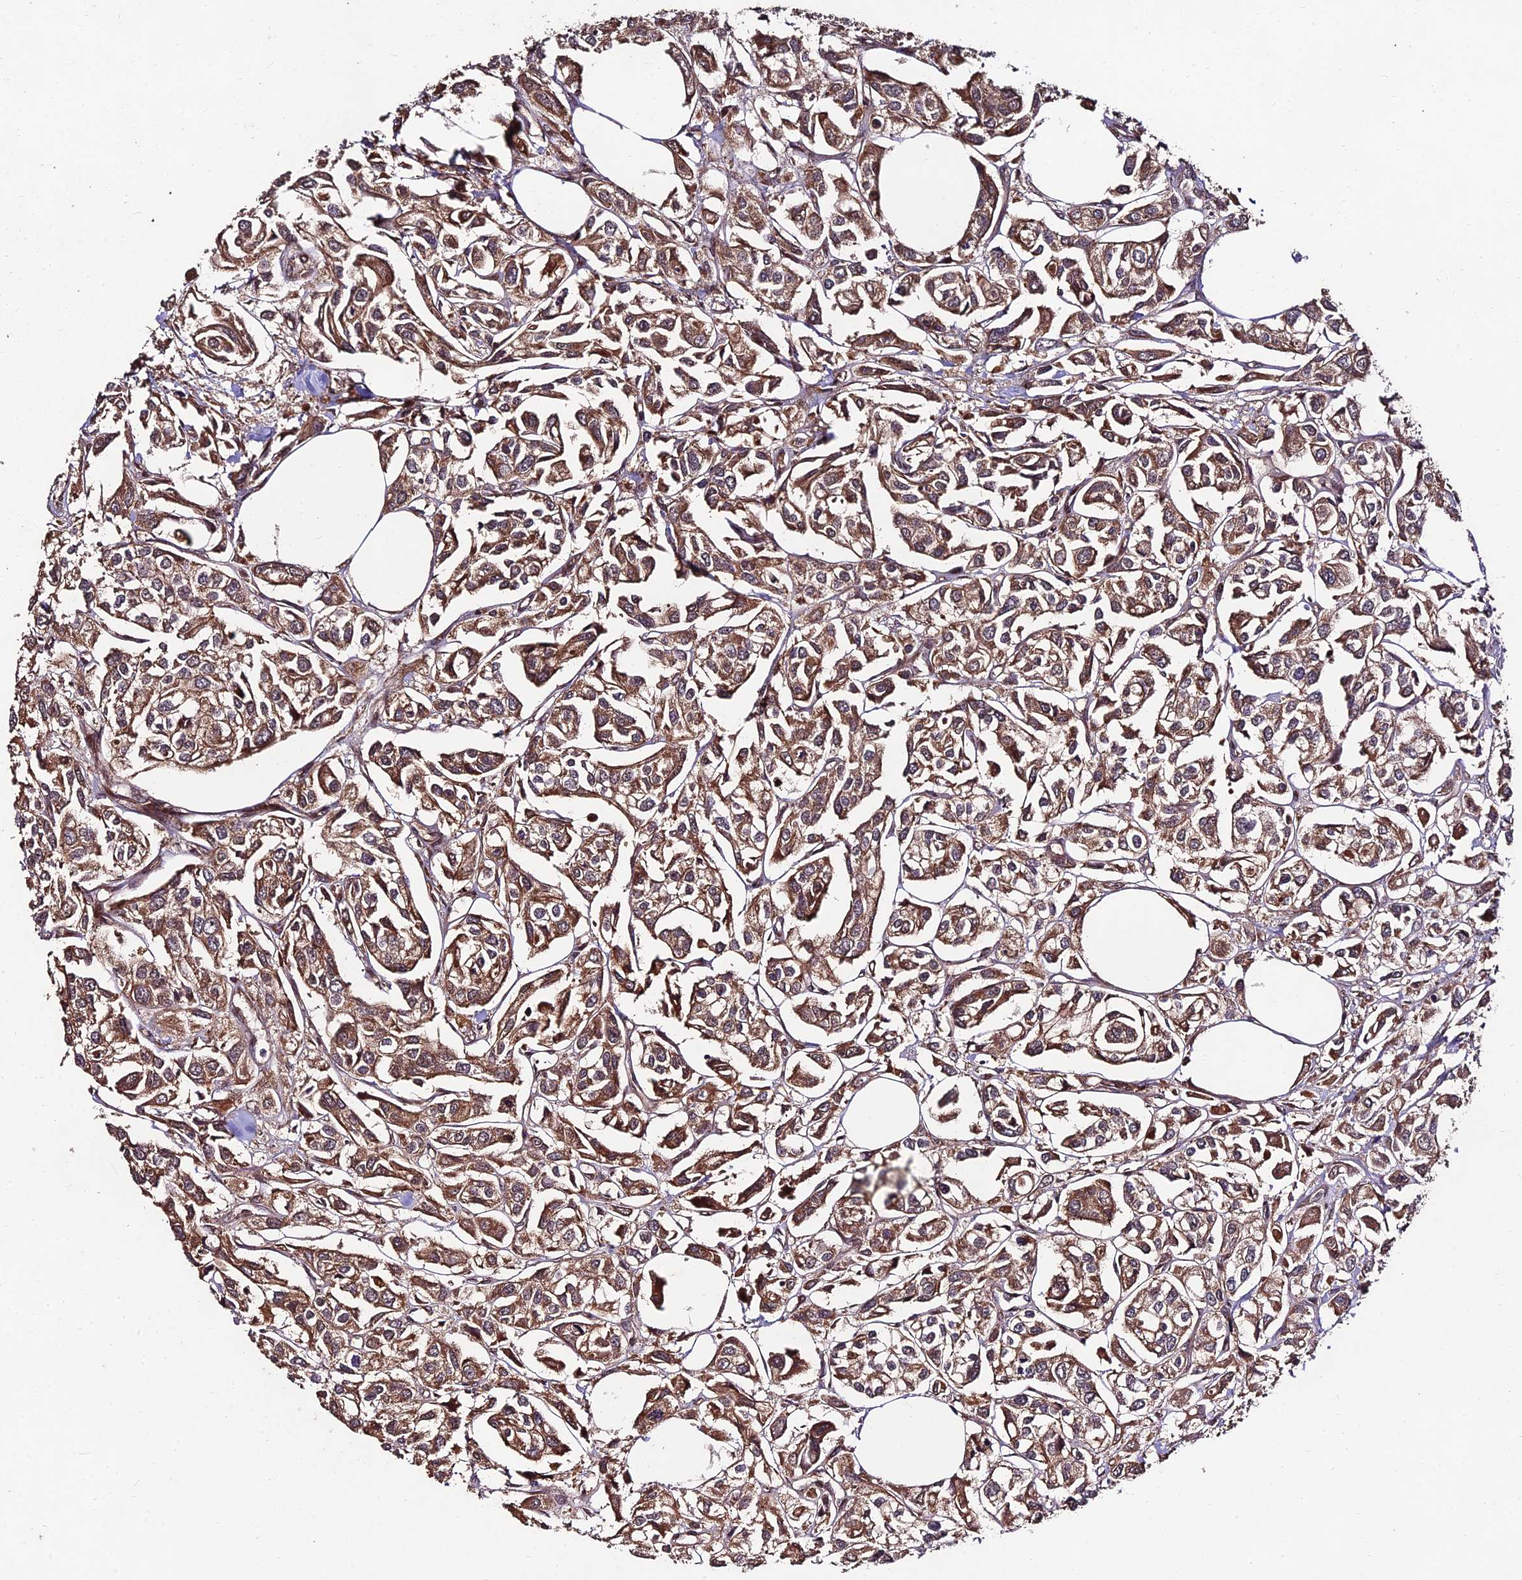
{"staining": {"intensity": "moderate", "quantity": ">75%", "location": "cytoplasmic/membranous"}, "tissue": "urothelial cancer", "cell_type": "Tumor cells", "image_type": "cancer", "snomed": [{"axis": "morphology", "description": "Urothelial carcinoma, High grade"}, {"axis": "topography", "description": "Urinary bladder"}], "caption": "A brown stain labels moderate cytoplasmic/membranous expression of a protein in urothelial carcinoma (high-grade) tumor cells.", "gene": "MKKS", "patient": {"sex": "male", "age": 67}}